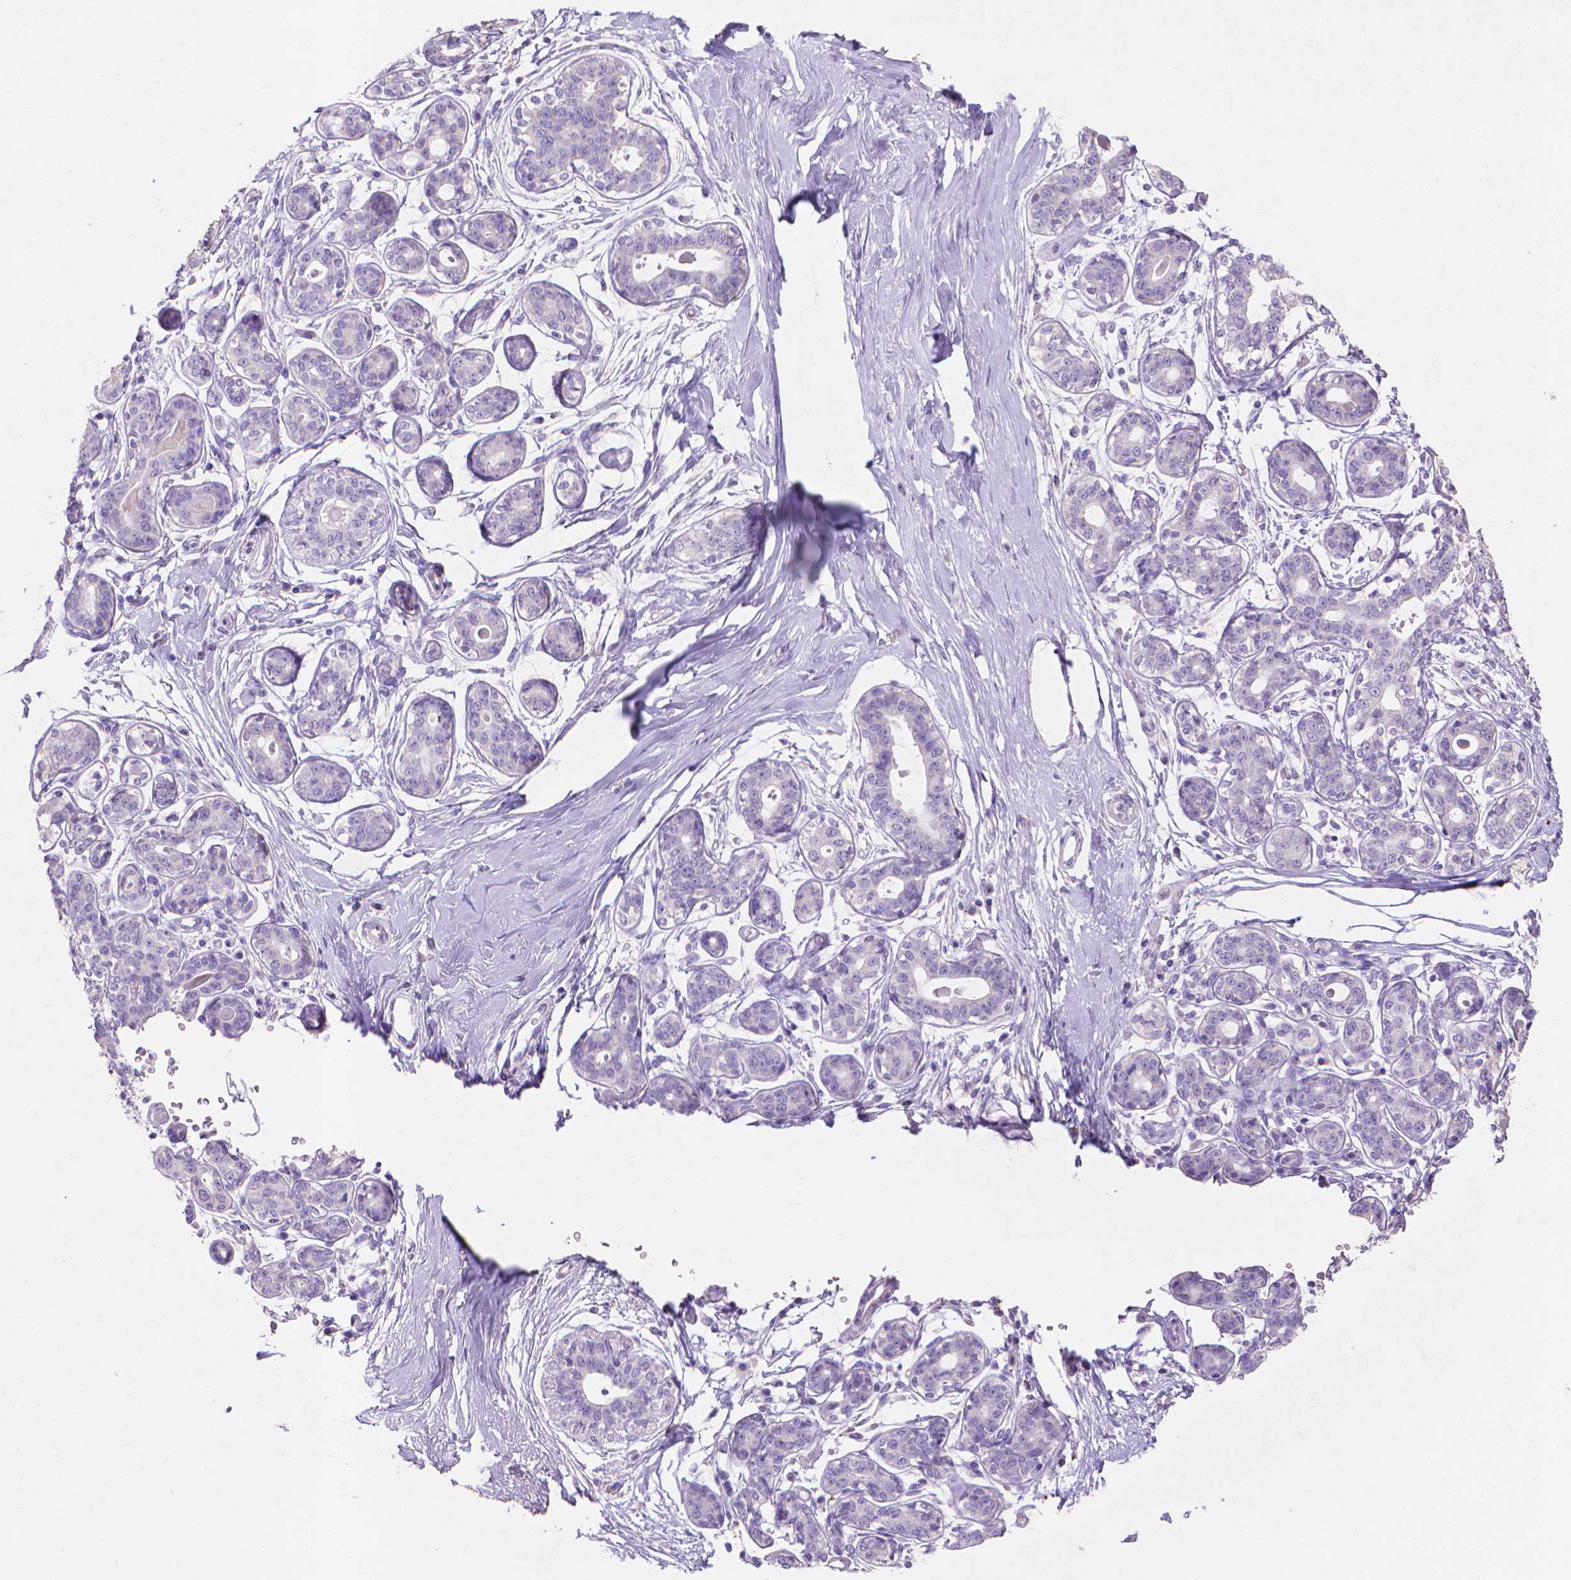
{"staining": {"intensity": "negative", "quantity": "none", "location": "none"}, "tissue": "breast", "cell_type": "Adipocytes", "image_type": "normal", "snomed": [{"axis": "morphology", "description": "Normal tissue, NOS"}, {"axis": "topography", "description": "Skin"}, {"axis": "topography", "description": "Breast"}], "caption": "There is no significant staining in adipocytes of breast. The staining is performed using DAB brown chromogen with nuclei counter-stained in using hematoxylin.", "gene": "MMP11", "patient": {"sex": "female", "age": 43}}